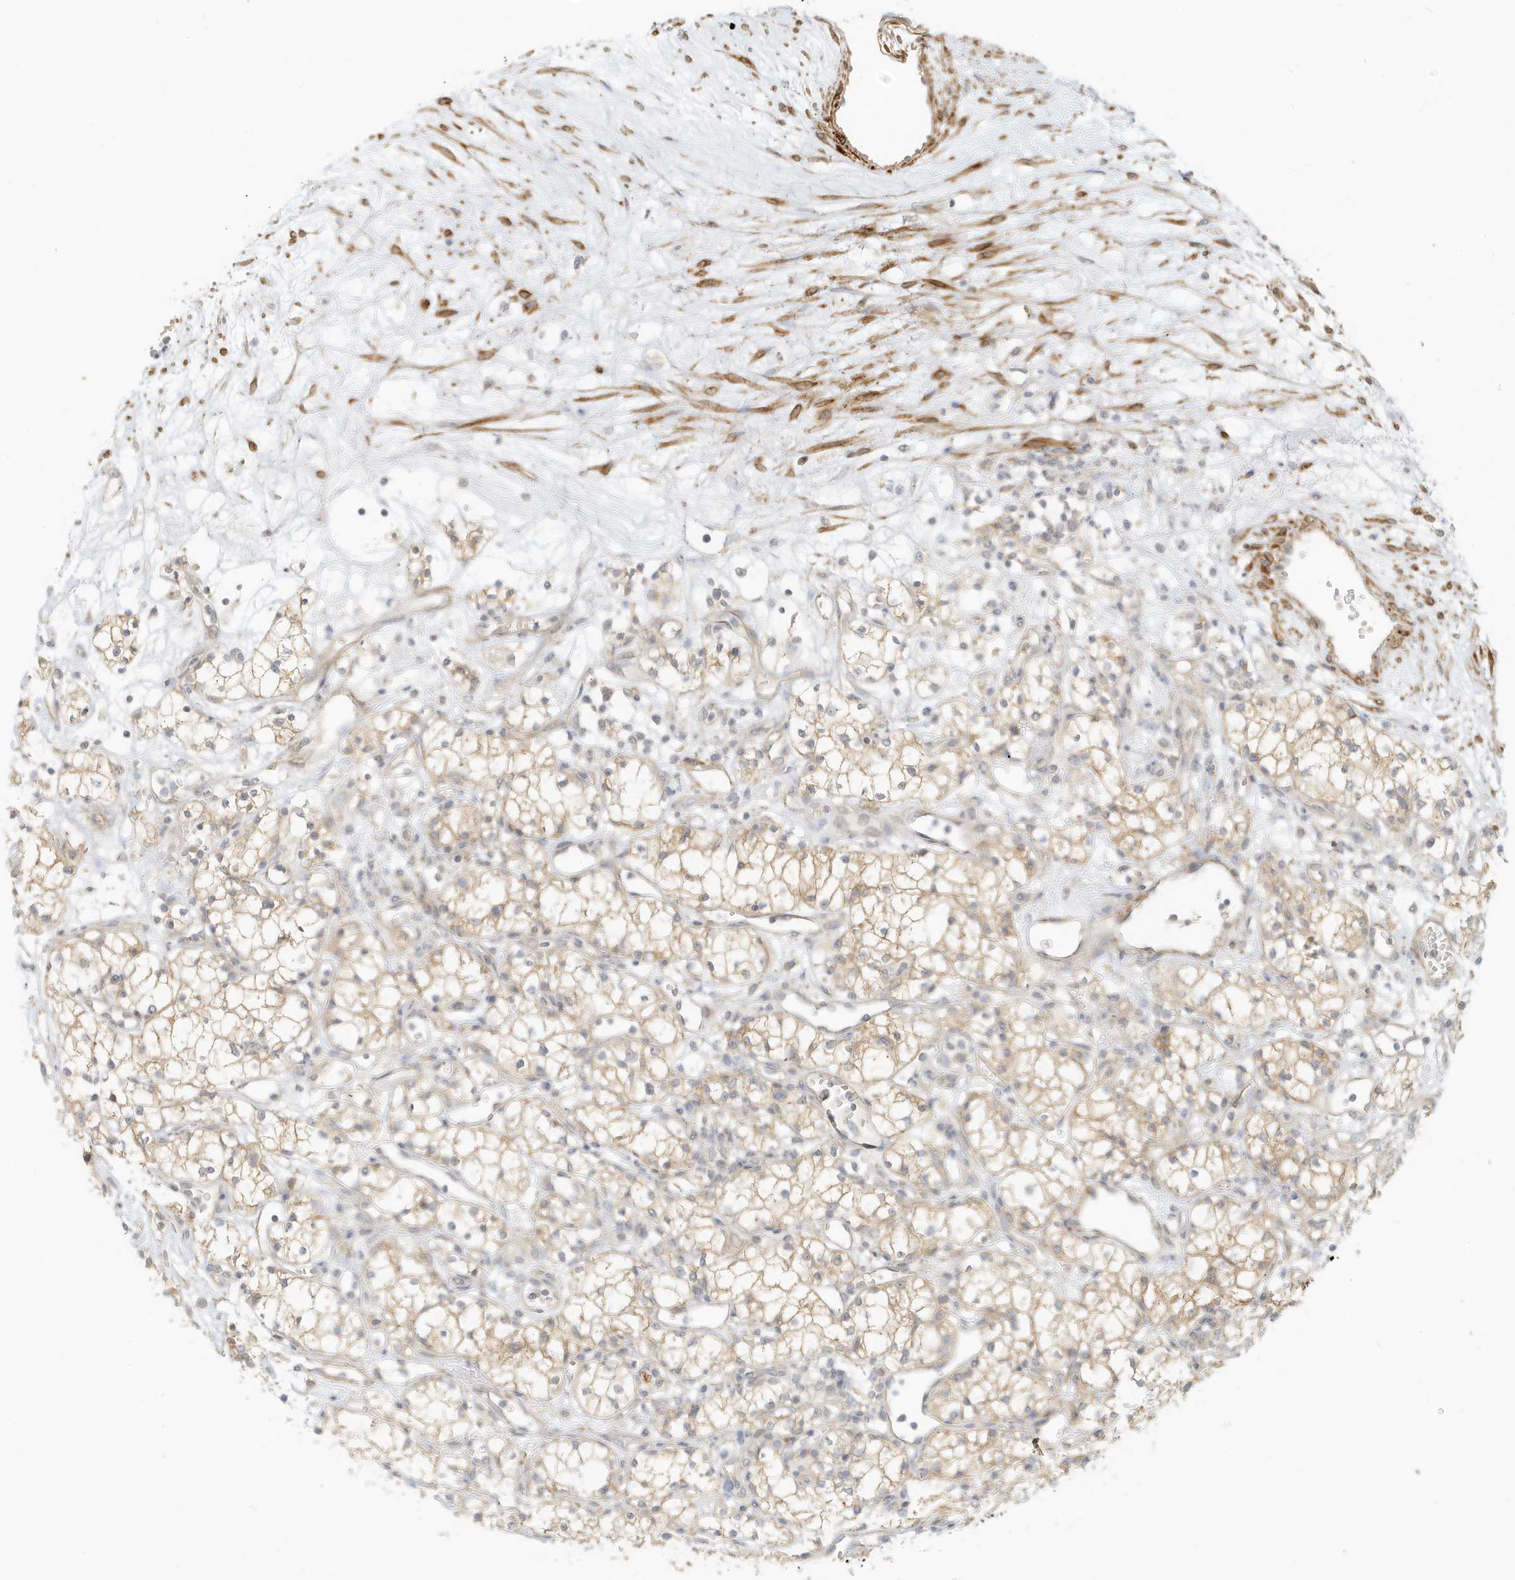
{"staining": {"intensity": "weak", "quantity": ">75%", "location": "cytoplasmic/membranous"}, "tissue": "renal cancer", "cell_type": "Tumor cells", "image_type": "cancer", "snomed": [{"axis": "morphology", "description": "Adenocarcinoma, NOS"}, {"axis": "topography", "description": "Kidney"}], "caption": "An immunohistochemistry (IHC) photomicrograph of tumor tissue is shown. Protein staining in brown shows weak cytoplasmic/membranous positivity in adenocarcinoma (renal) within tumor cells.", "gene": "MCOLN1", "patient": {"sex": "male", "age": 59}}